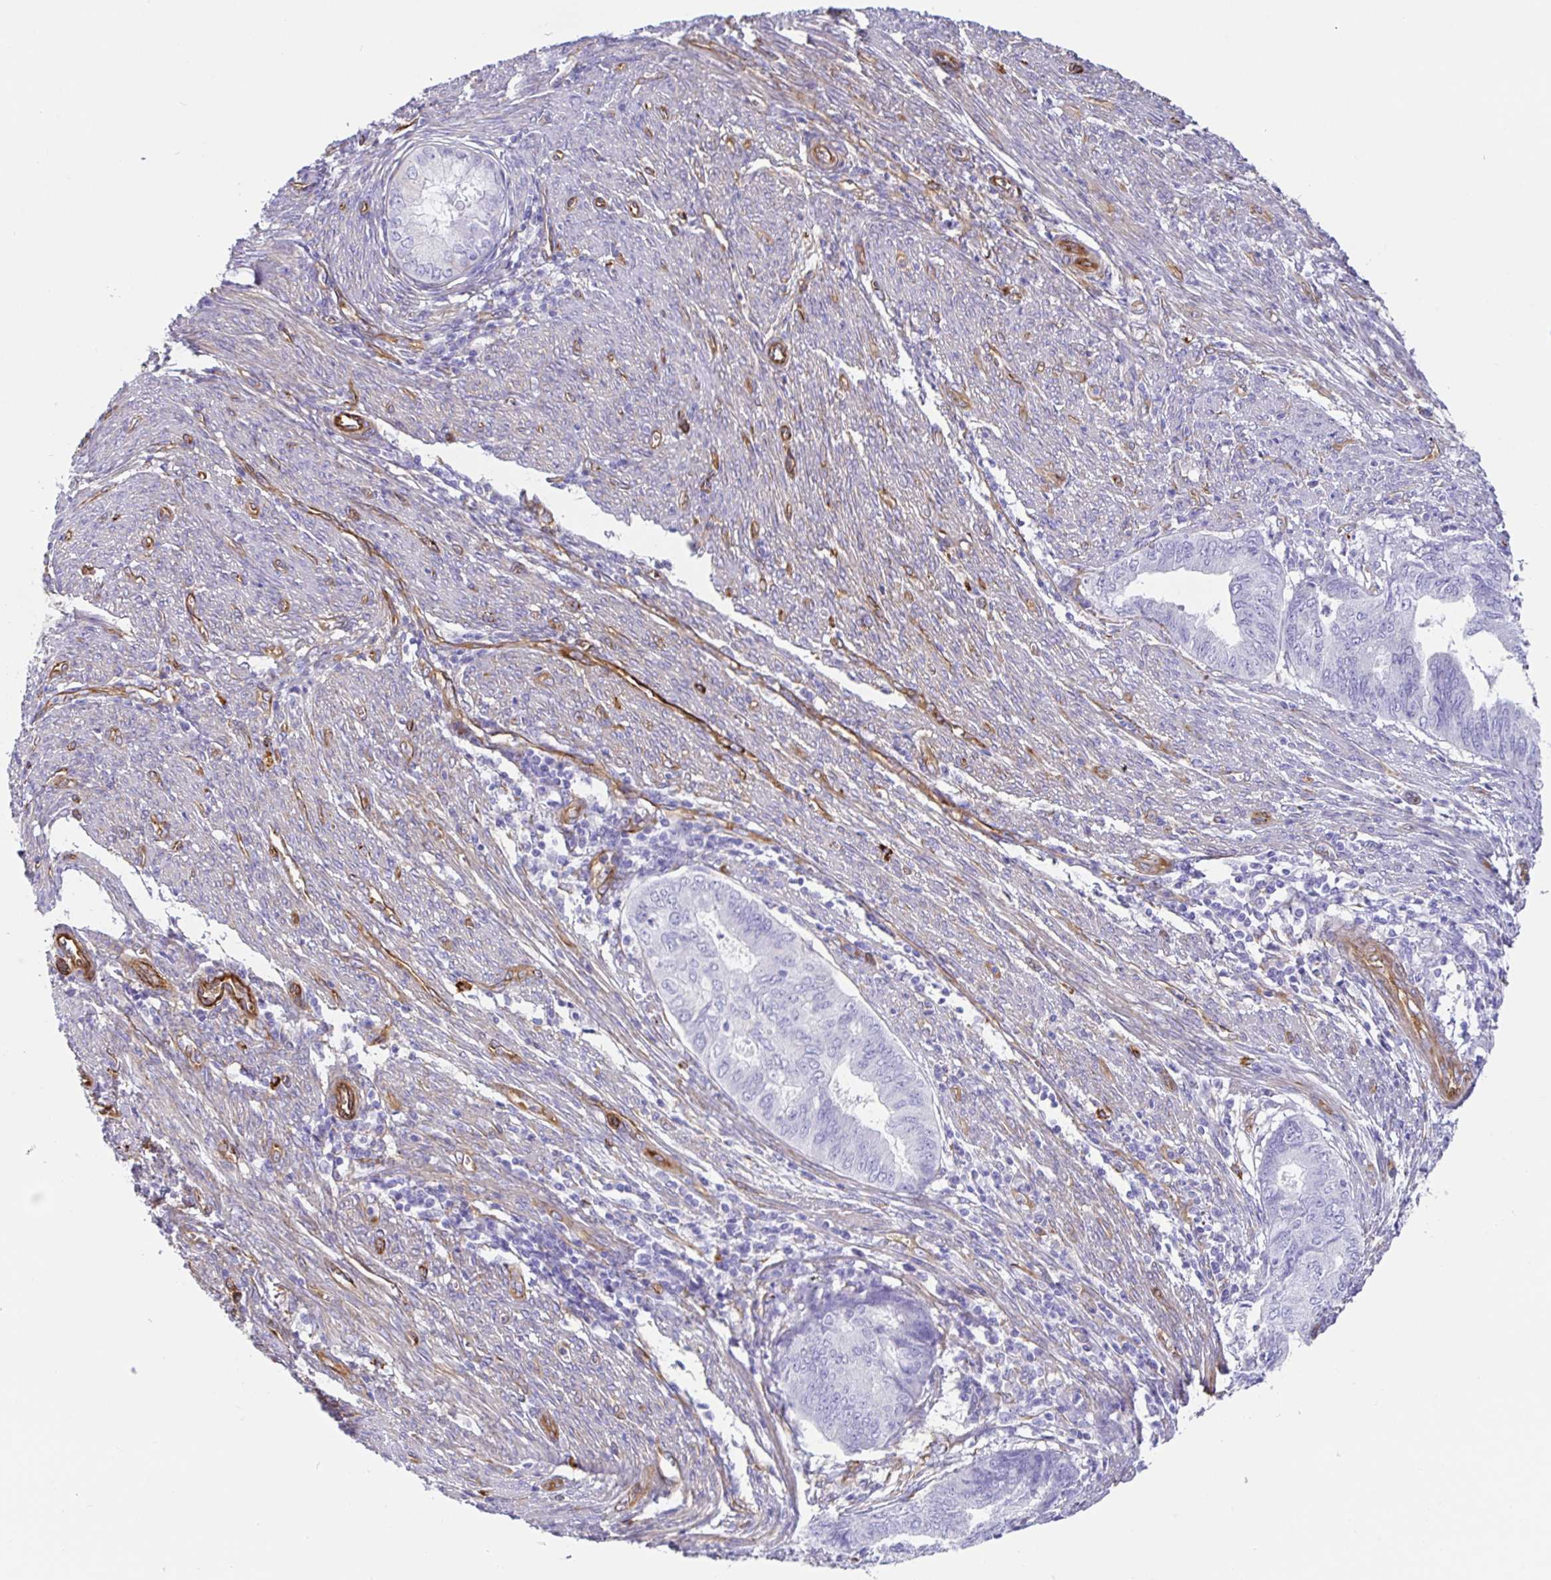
{"staining": {"intensity": "negative", "quantity": "none", "location": "none"}, "tissue": "endometrial cancer", "cell_type": "Tumor cells", "image_type": "cancer", "snomed": [{"axis": "morphology", "description": "Adenocarcinoma, NOS"}, {"axis": "topography", "description": "Endometrium"}], "caption": "Tumor cells are negative for protein expression in human endometrial cancer (adenocarcinoma).", "gene": "DOCK1", "patient": {"sex": "female", "age": 79}}